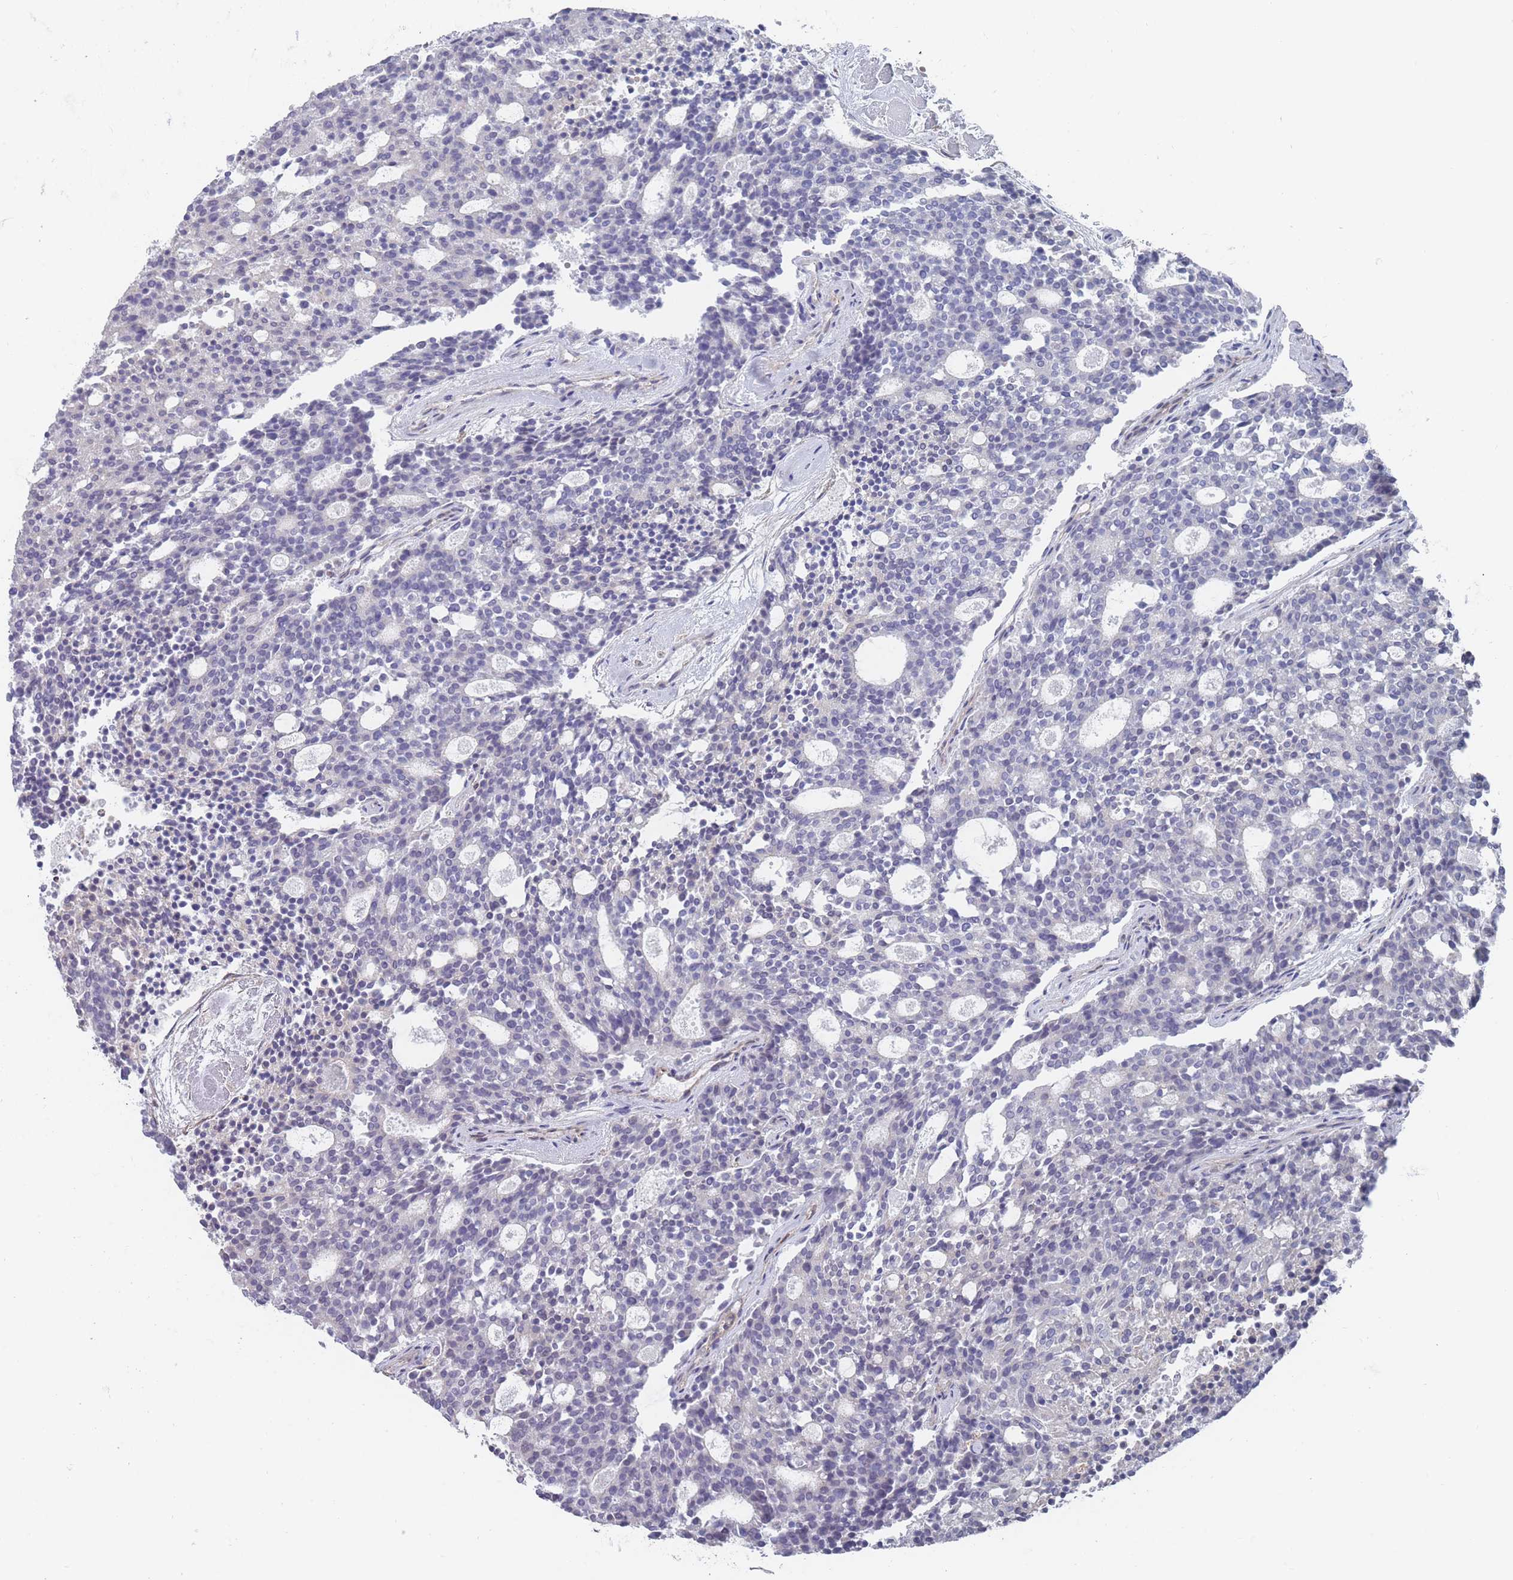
{"staining": {"intensity": "negative", "quantity": "none", "location": "none"}, "tissue": "carcinoid", "cell_type": "Tumor cells", "image_type": "cancer", "snomed": [{"axis": "morphology", "description": "Carcinoid, malignant, NOS"}, {"axis": "topography", "description": "Pancreas"}], "caption": "Carcinoid stained for a protein using immunohistochemistry shows no expression tumor cells.", "gene": "SLC1A6", "patient": {"sex": "female", "age": 54}}